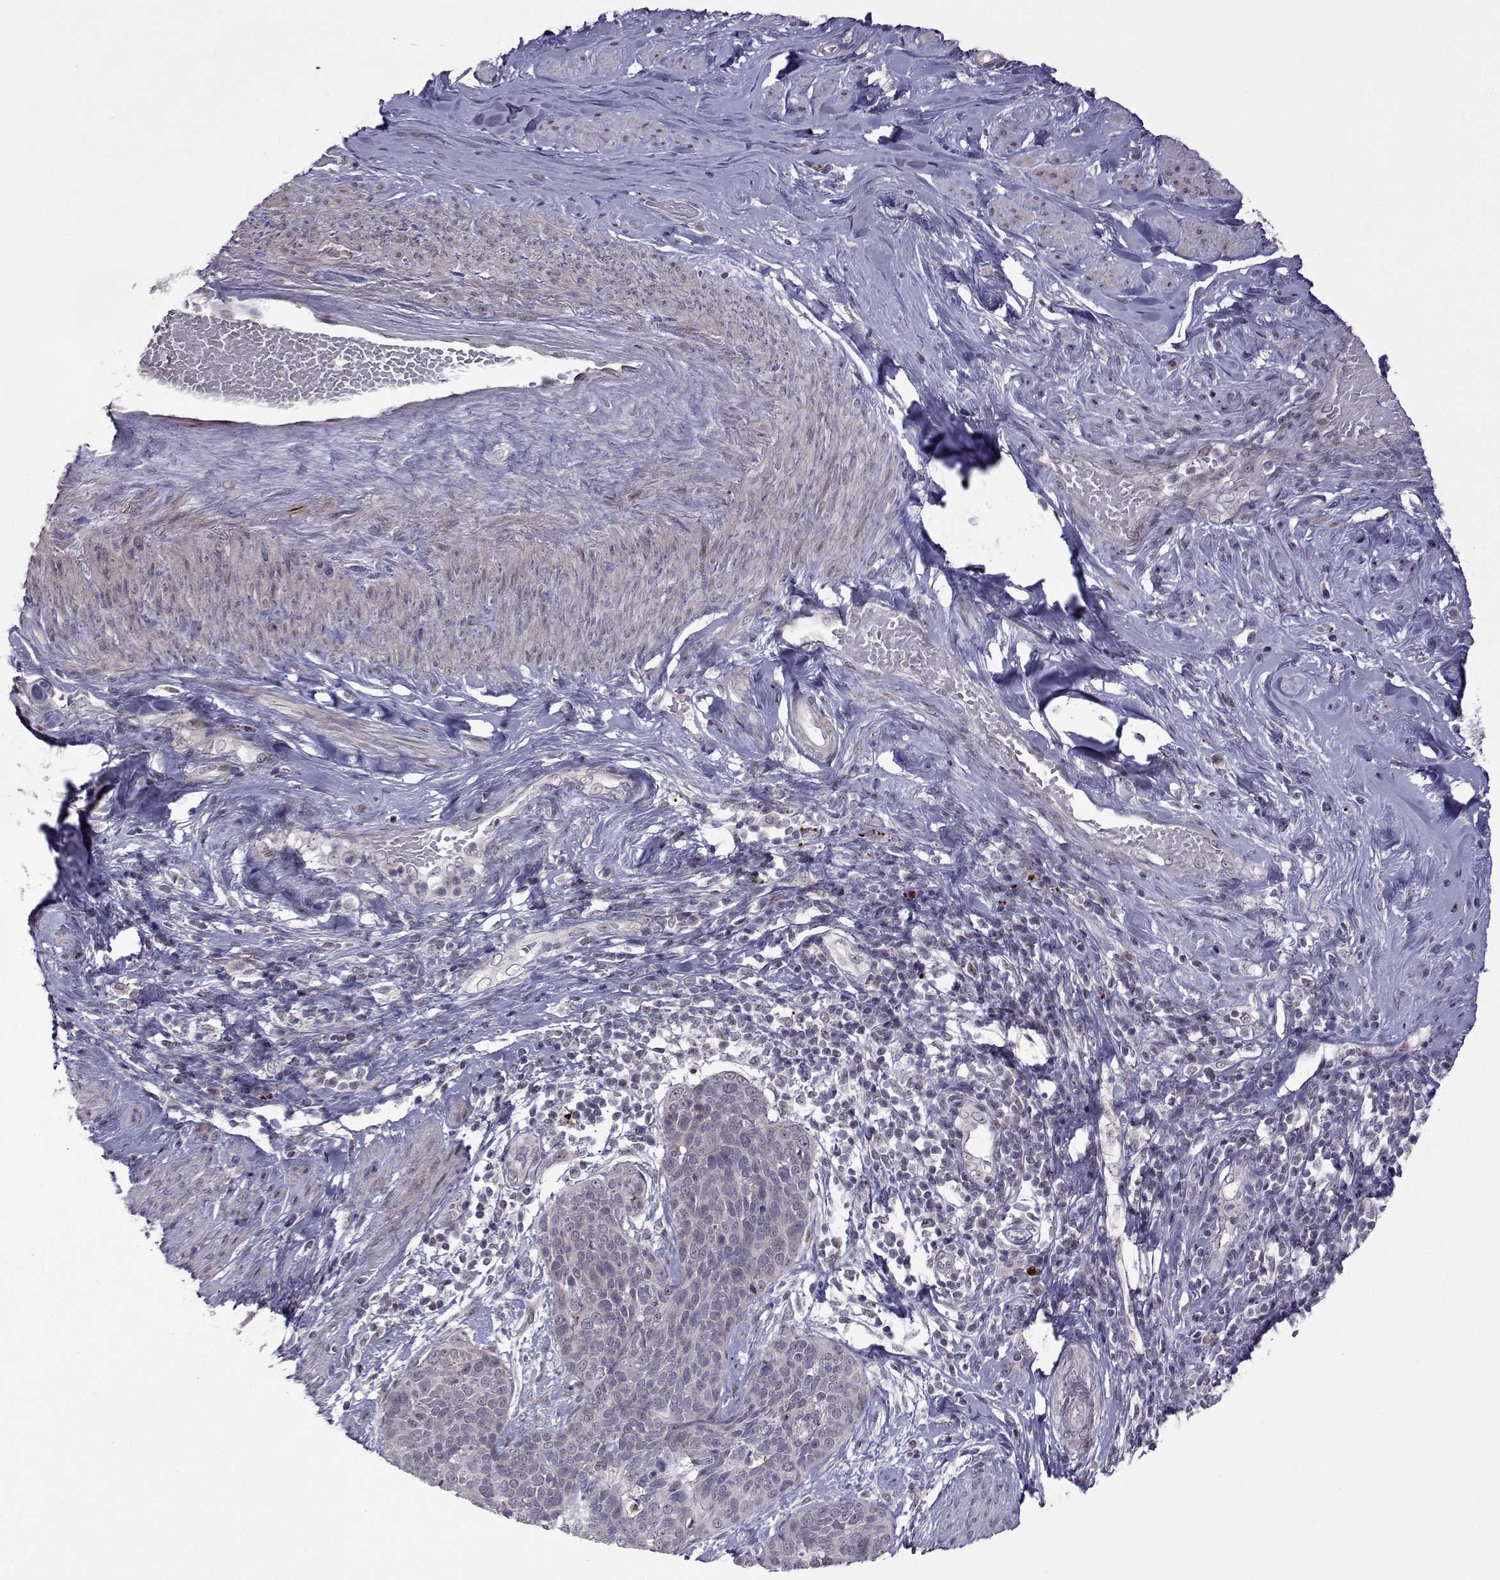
{"staining": {"intensity": "negative", "quantity": "none", "location": "none"}, "tissue": "cervical cancer", "cell_type": "Tumor cells", "image_type": "cancer", "snomed": [{"axis": "morphology", "description": "Squamous cell carcinoma, NOS"}, {"axis": "topography", "description": "Cervix"}], "caption": "This image is of cervical cancer stained with immunohistochemistry (IHC) to label a protein in brown with the nuclei are counter-stained blue. There is no staining in tumor cells. The staining is performed using DAB brown chromogen with nuclei counter-stained in using hematoxylin.", "gene": "EFCAB3", "patient": {"sex": "female", "age": 69}}